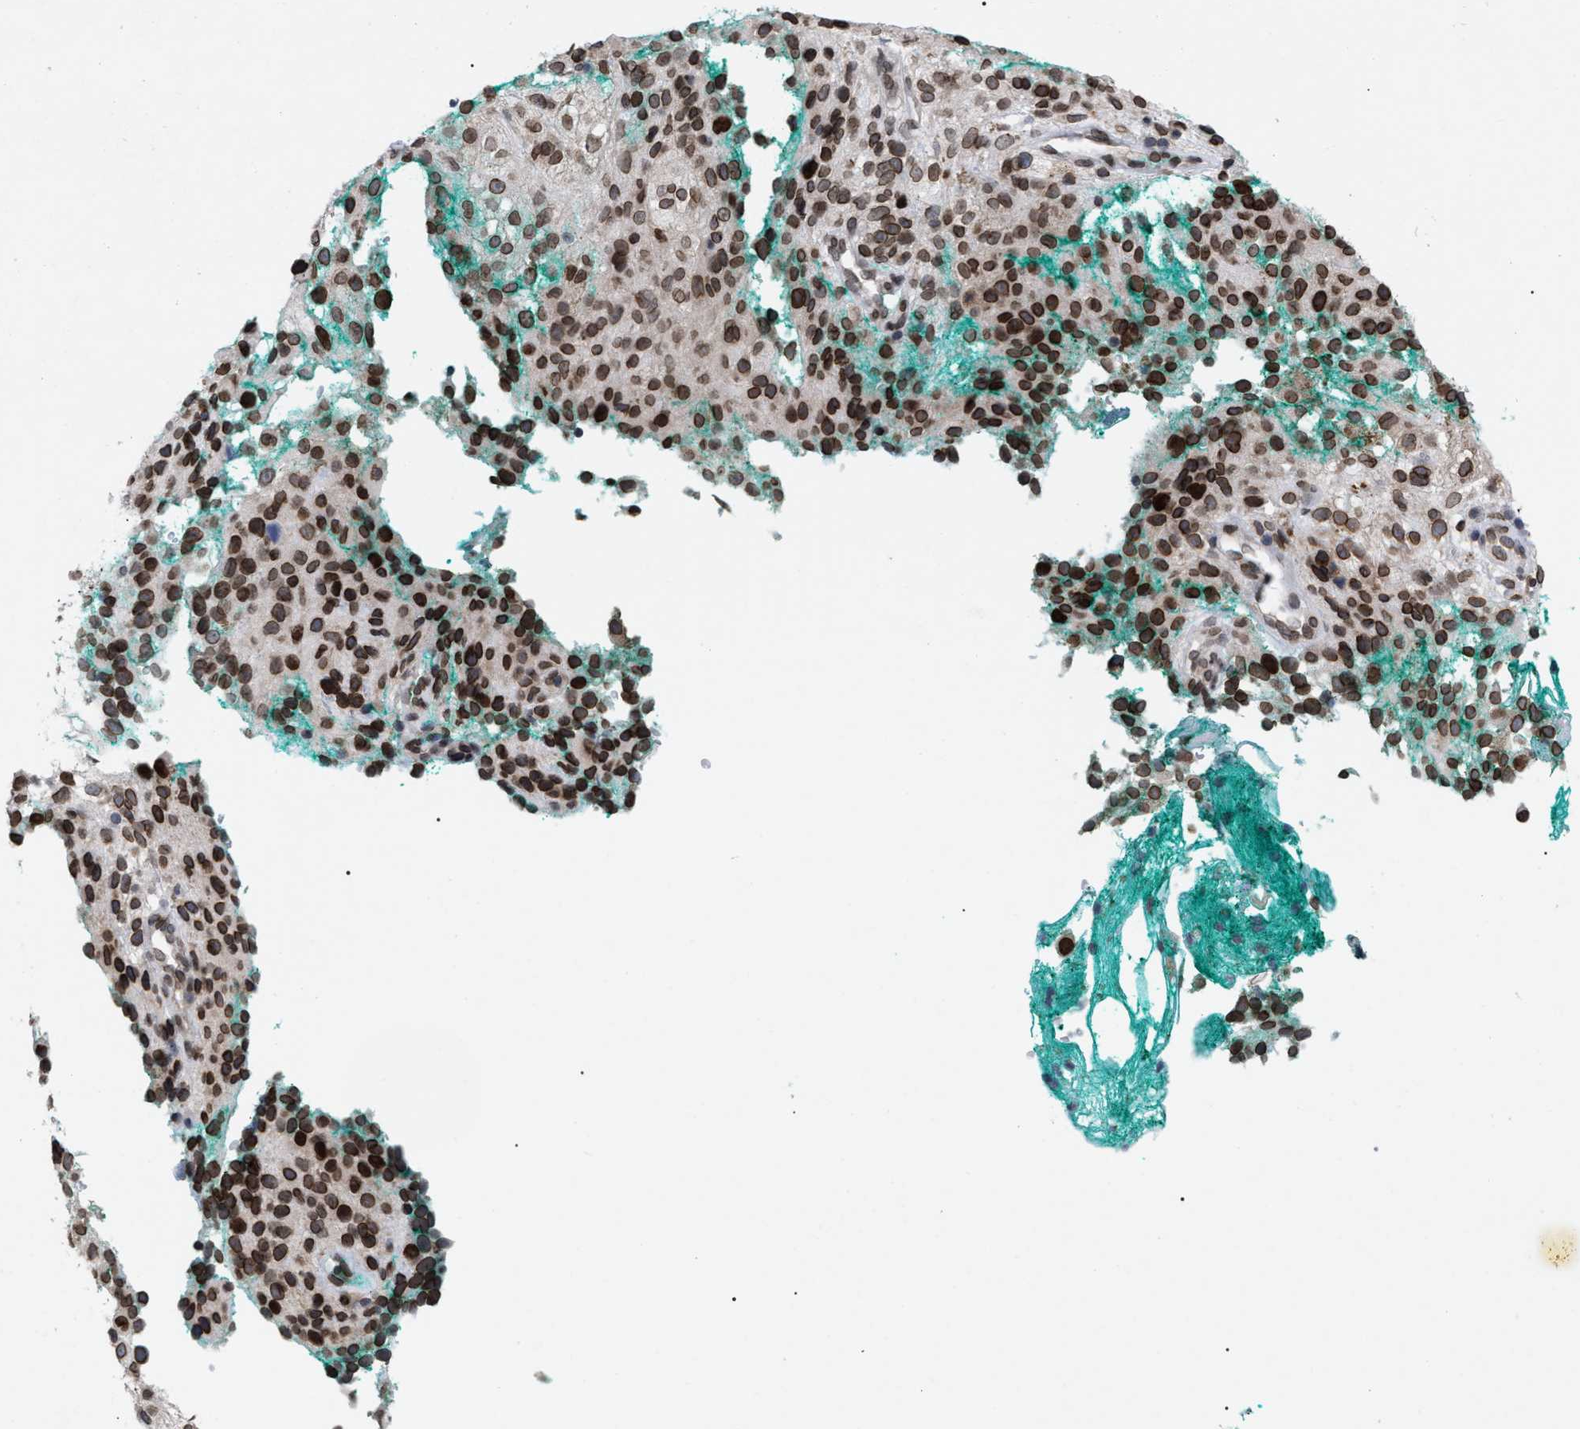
{"staining": {"intensity": "strong", "quantity": ">75%", "location": "cytoplasmic/membranous,nuclear"}, "tissue": "melanoma", "cell_type": "Tumor cells", "image_type": "cancer", "snomed": [{"axis": "morphology", "description": "Necrosis, NOS"}, {"axis": "morphology", "description": "Malignant melanoma, NOS"}, {"axis": "topography", "description": "Skin"}], "caption": "The photomicrograph displays a brown stain indicating the presence of a protein in the cytoplasmic/membranous and nuclear of tumor cells in malignant melanoma. The staining was performed using DAB (3,3'-diaminobenzidine), with brown indicating positive protein expression. Nuclei are stained blue with hematoxylin.", "gene": "TPR", "patient": {"sex": "female", "age": 87}}